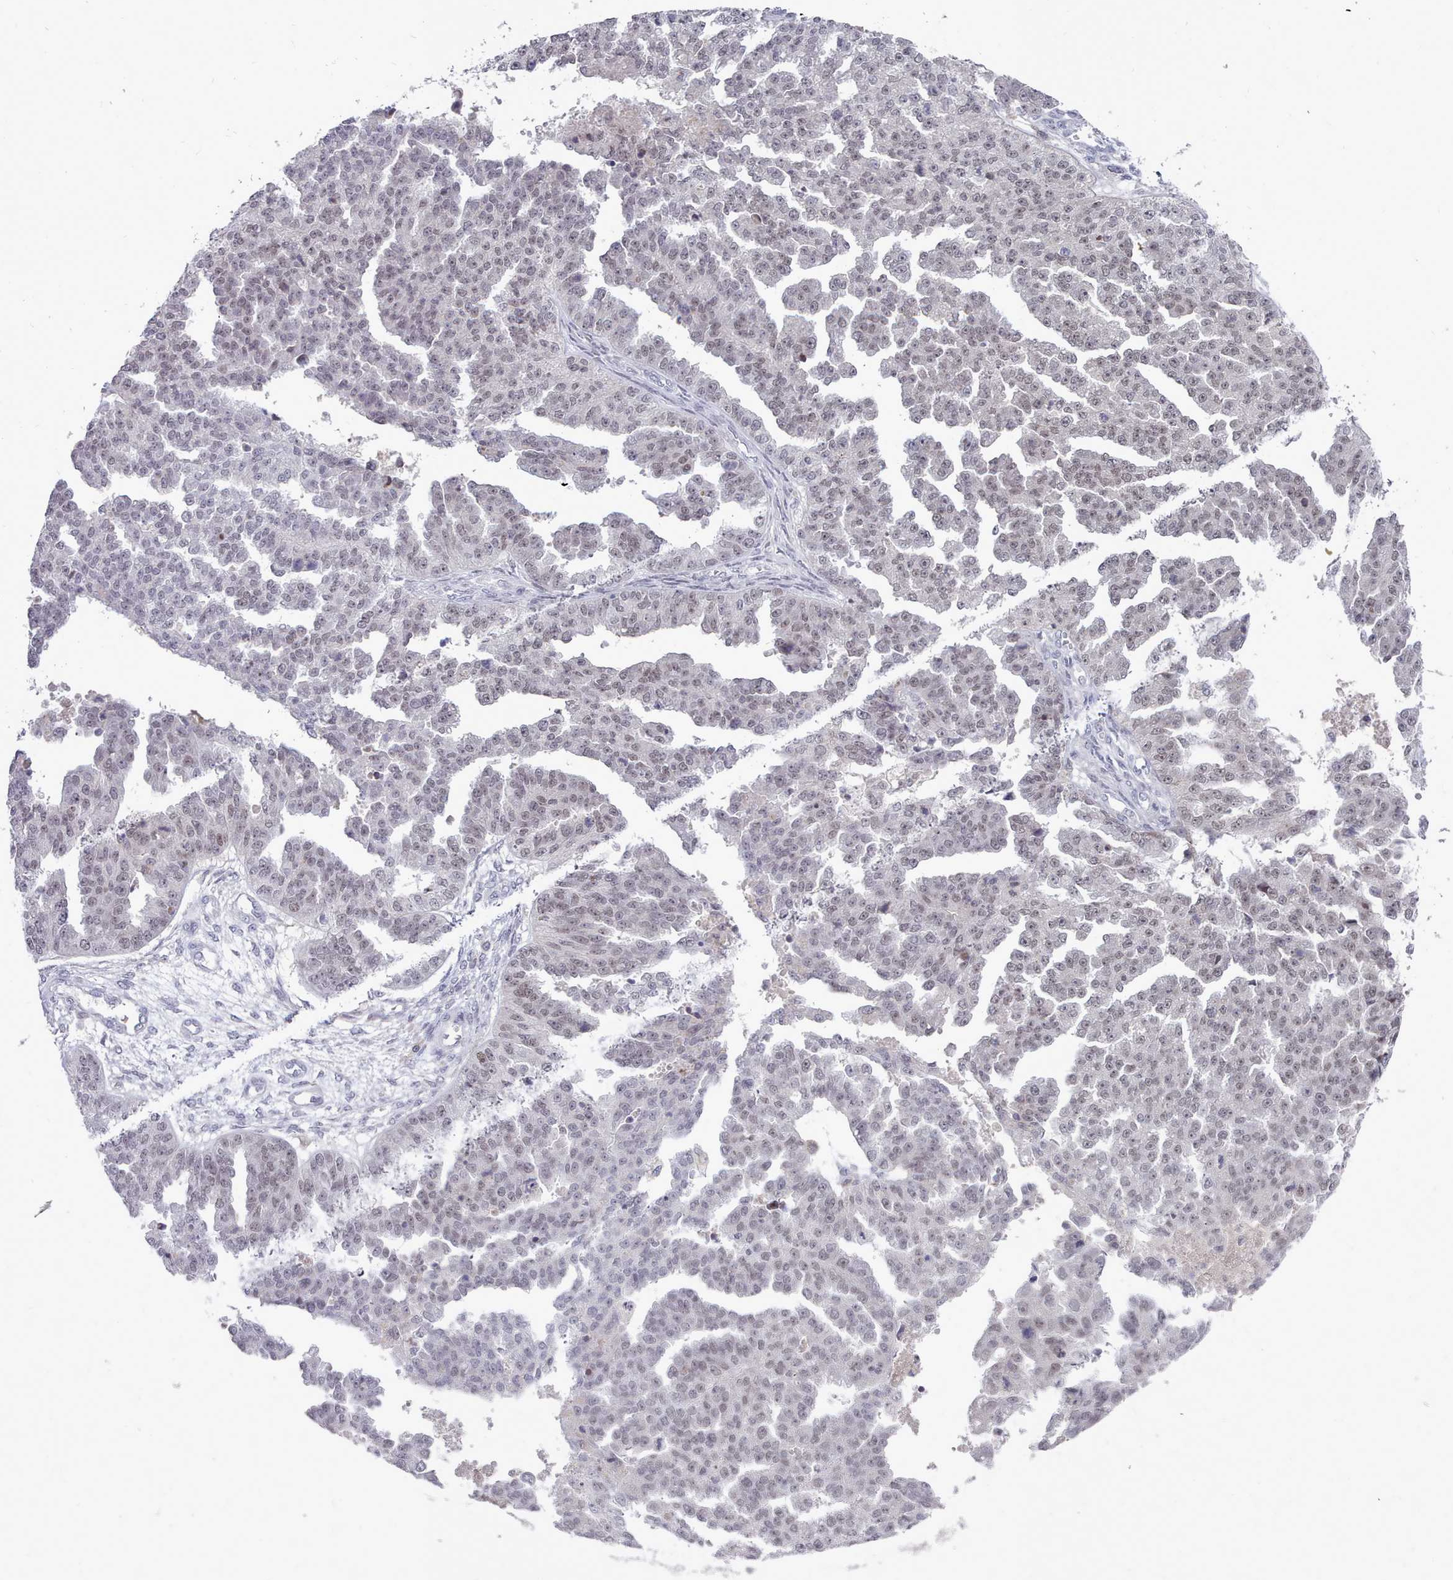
{"staining": {"intensity": "weak", "quantity": "25%-75%", "location": "nuclear"}, "tissue": "ovarian cancer", "cell_type": "Tumor cells", "image_type": "cancer", "snomed": [{"axis": "morphology", "description": "Cystadenocarcinoma, serous, NOS"}, {"axis": "topography", "description": "Ovary"}], "caption": "A high-resolution micrograph shows immunohistochemistry staining of ovarian cancer, which reveals weak nuclear staining in about 25%-75% of tumor cells. The staining was performed using DAB to visualize the protein expression in brown, while the nuclei were stained in blue with hematoxylin (Magnification: 20x).", "gene": "GINS1", "patient": {"sex": "female", "age": 58}}